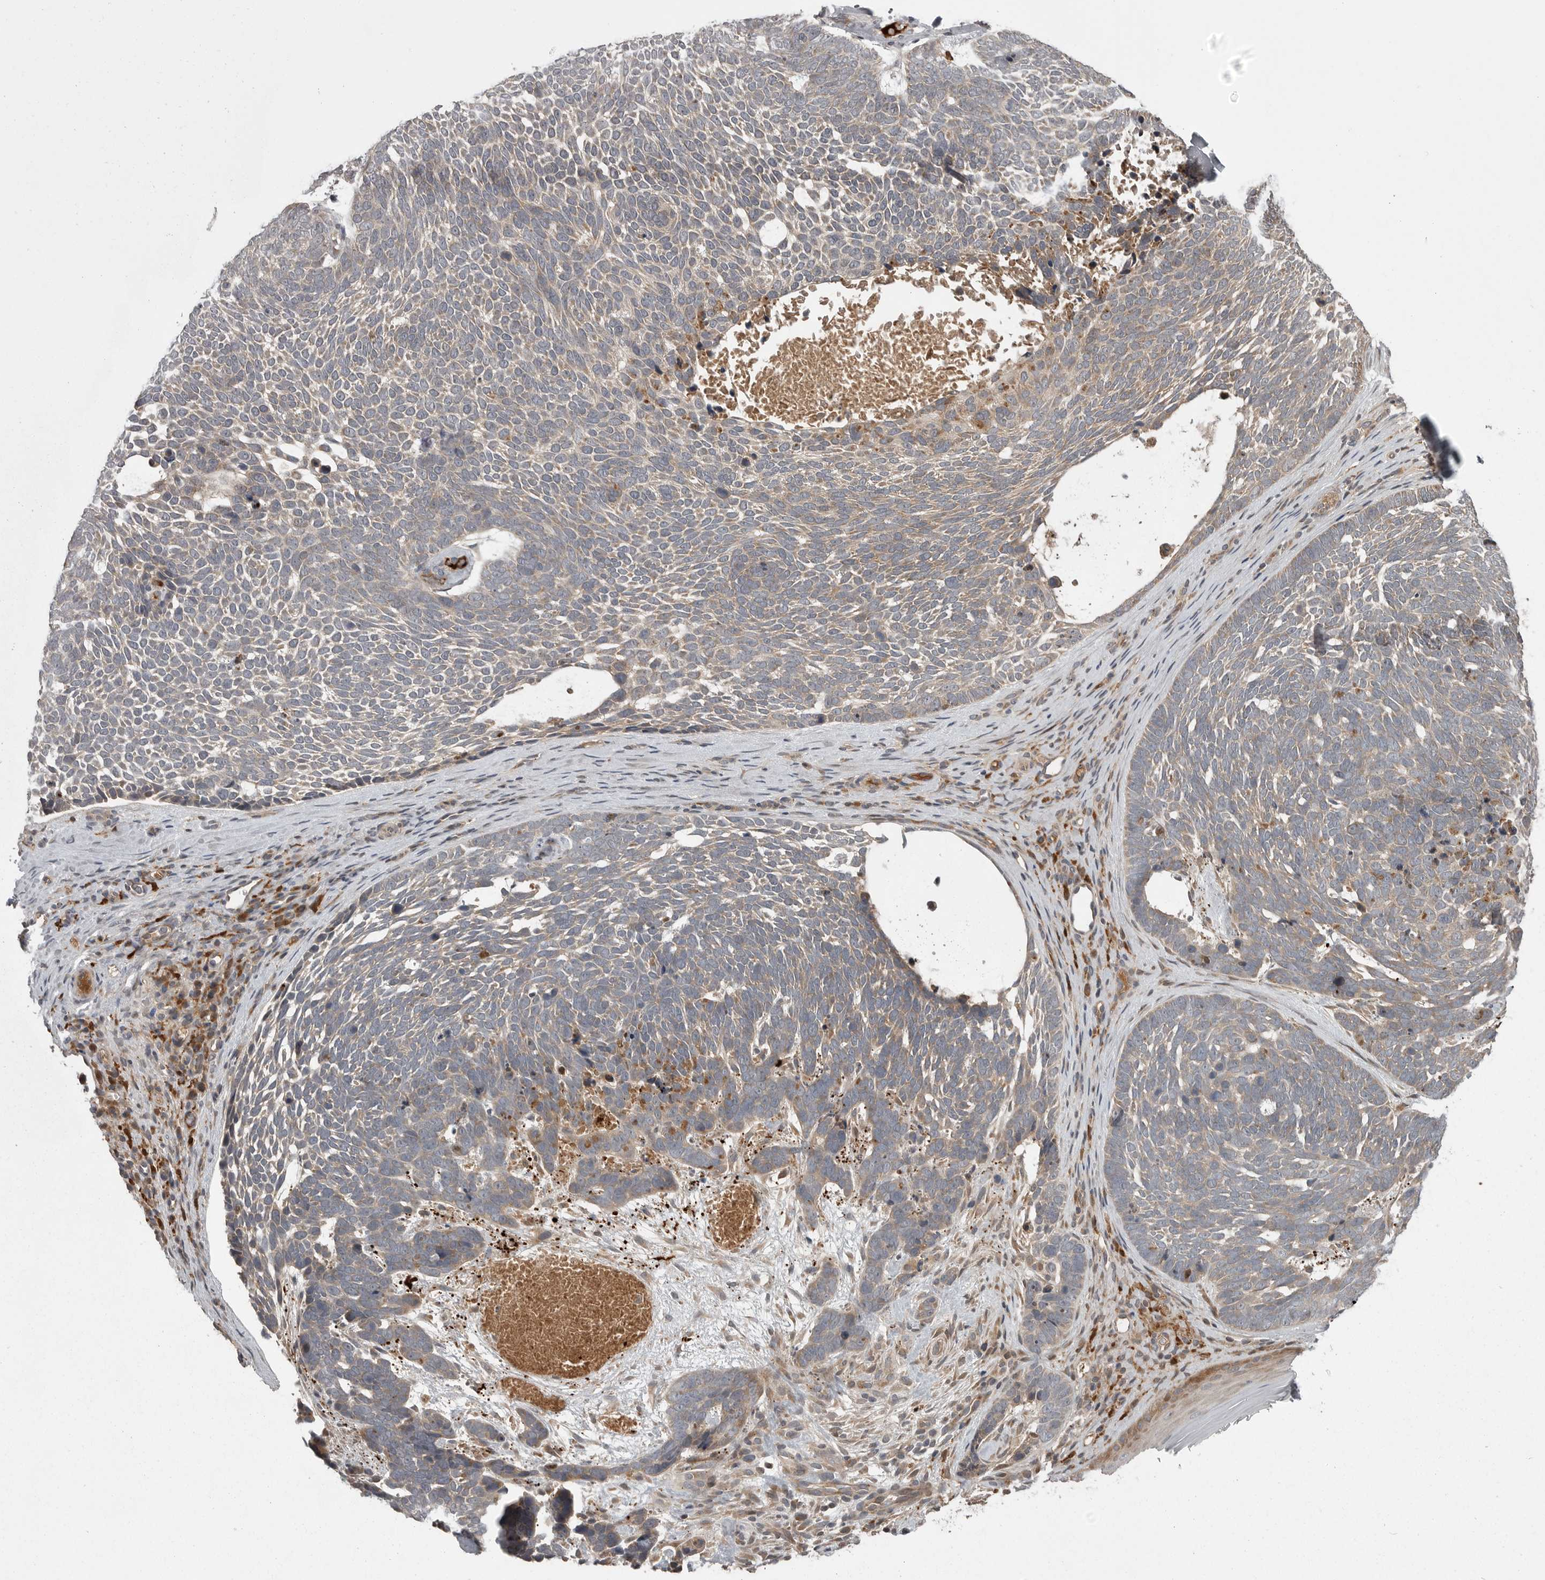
{"staining": {"intensity": "weak", "quantity": "25%-75%", "location": "cytoplasmic/membranous"}, "tissue": "skin cancer", "cell_type": "Tumor cells", "image_type": "cancer", "snomed": [{"axis": "morphology", "description": "Basal cell carcinoma"}, {"axis": "topography", "description": "Skin"}], "caption": "Basal cell carcinoma (skin) was stained to show a protein in brown. There is low levels of weak cytoplasmic/membranous staining in approximately 25%-75% of tumor cells.", "gene": "GPR31", "patient": {"sex": "female", "age": 85}}